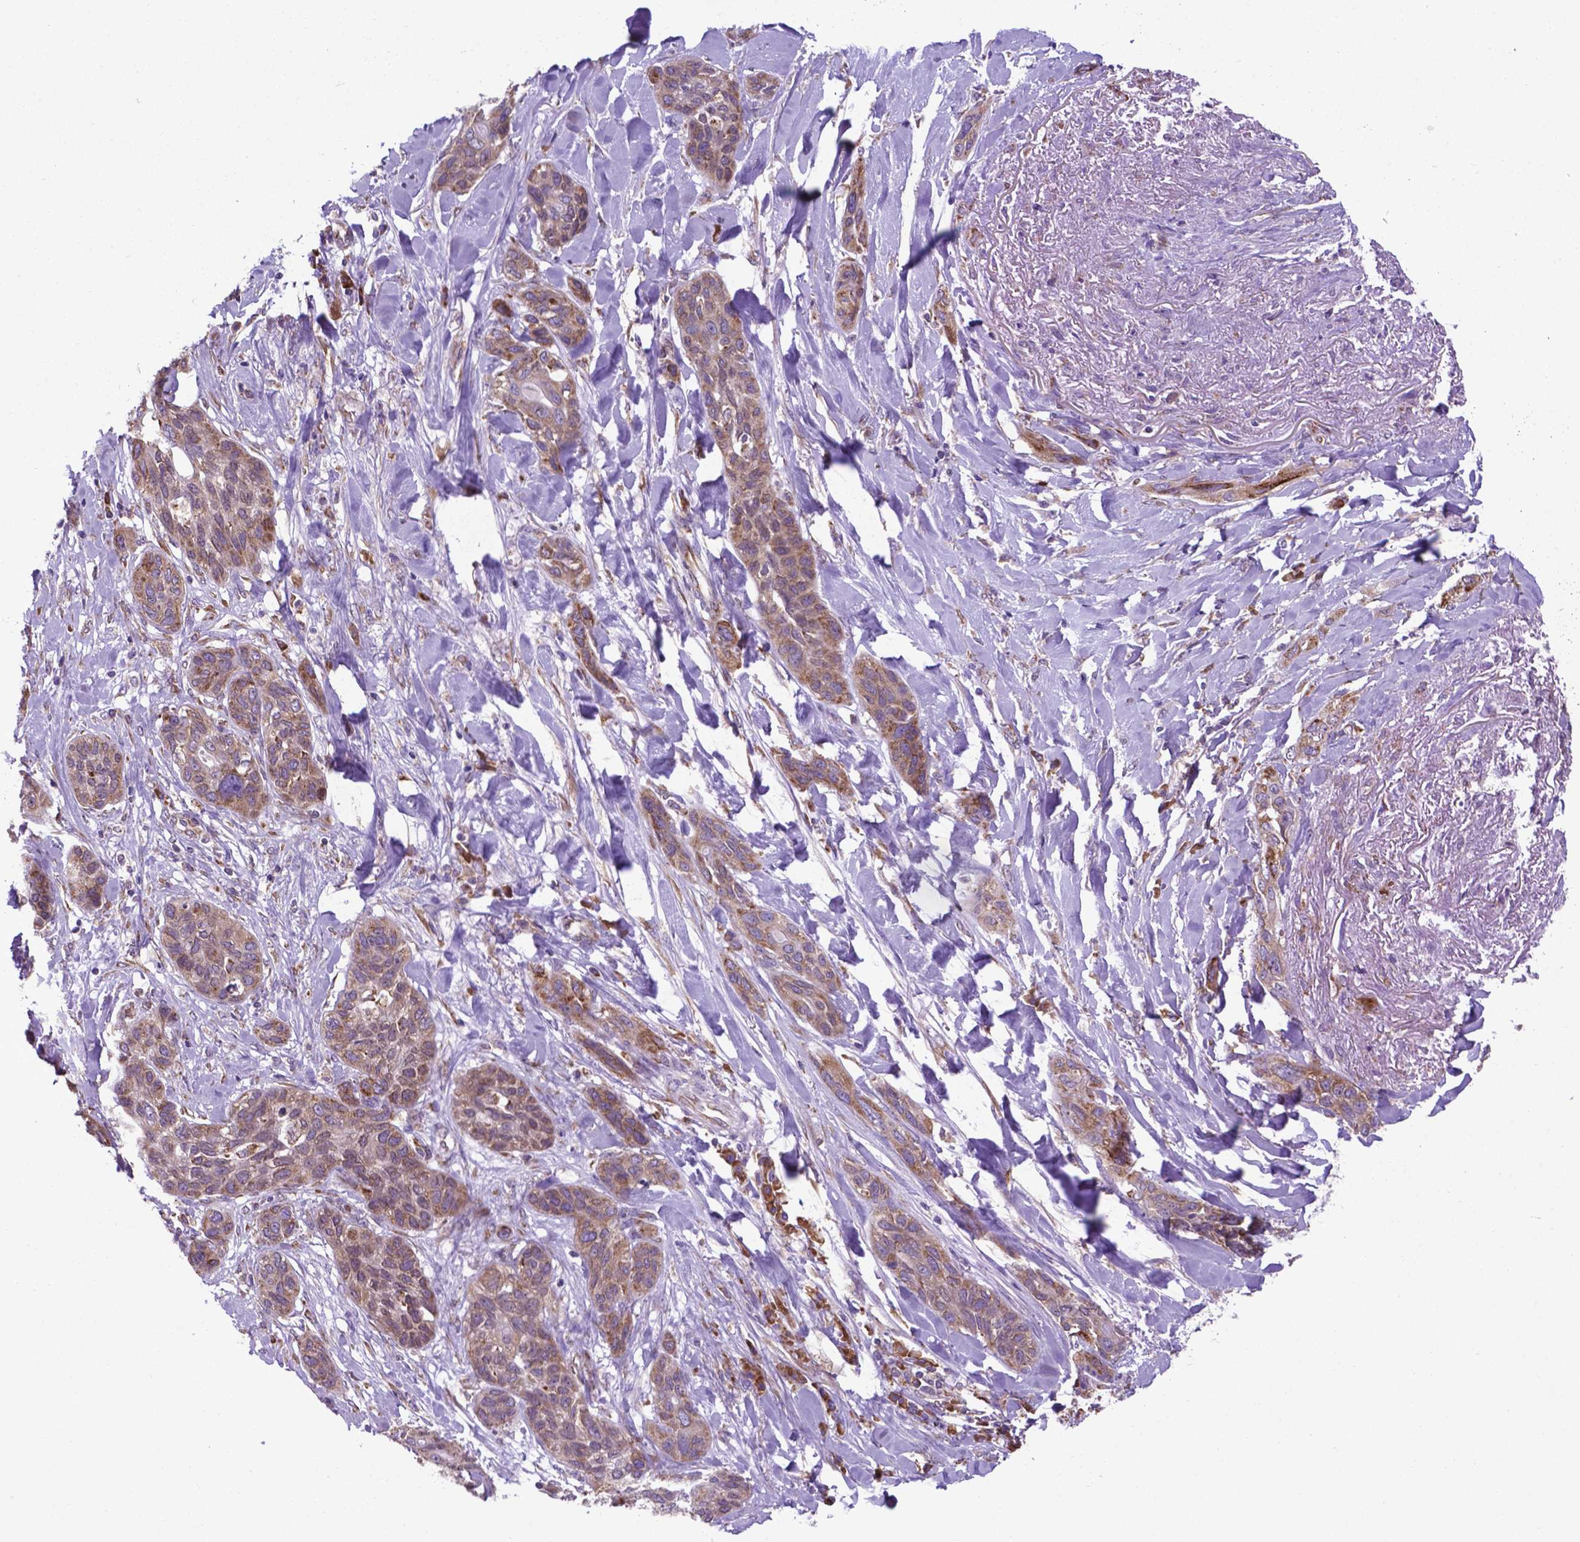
{"staining": {"intensity": "weak", "quantity": ">75%", "location": "cytoplasmic/membranous"}, "tissue": "lung cancer", "cell_type": "Tumor cells", "image_type": "cancer", "snomed": [{"axis": "morphology", "description": "Squamous cell carcinoma, NOS"}, {"axis": "topography", "description": "Lung"}], "caption": "A high-resolution image shows IHC staining of lung squamous cell carcinoma, which reveals weak cytoplasmic/membranous staining in approximately >75% of tumor cells.", "gene": "WDR83OS", "patient": {"sex": "female", "age": 70}}